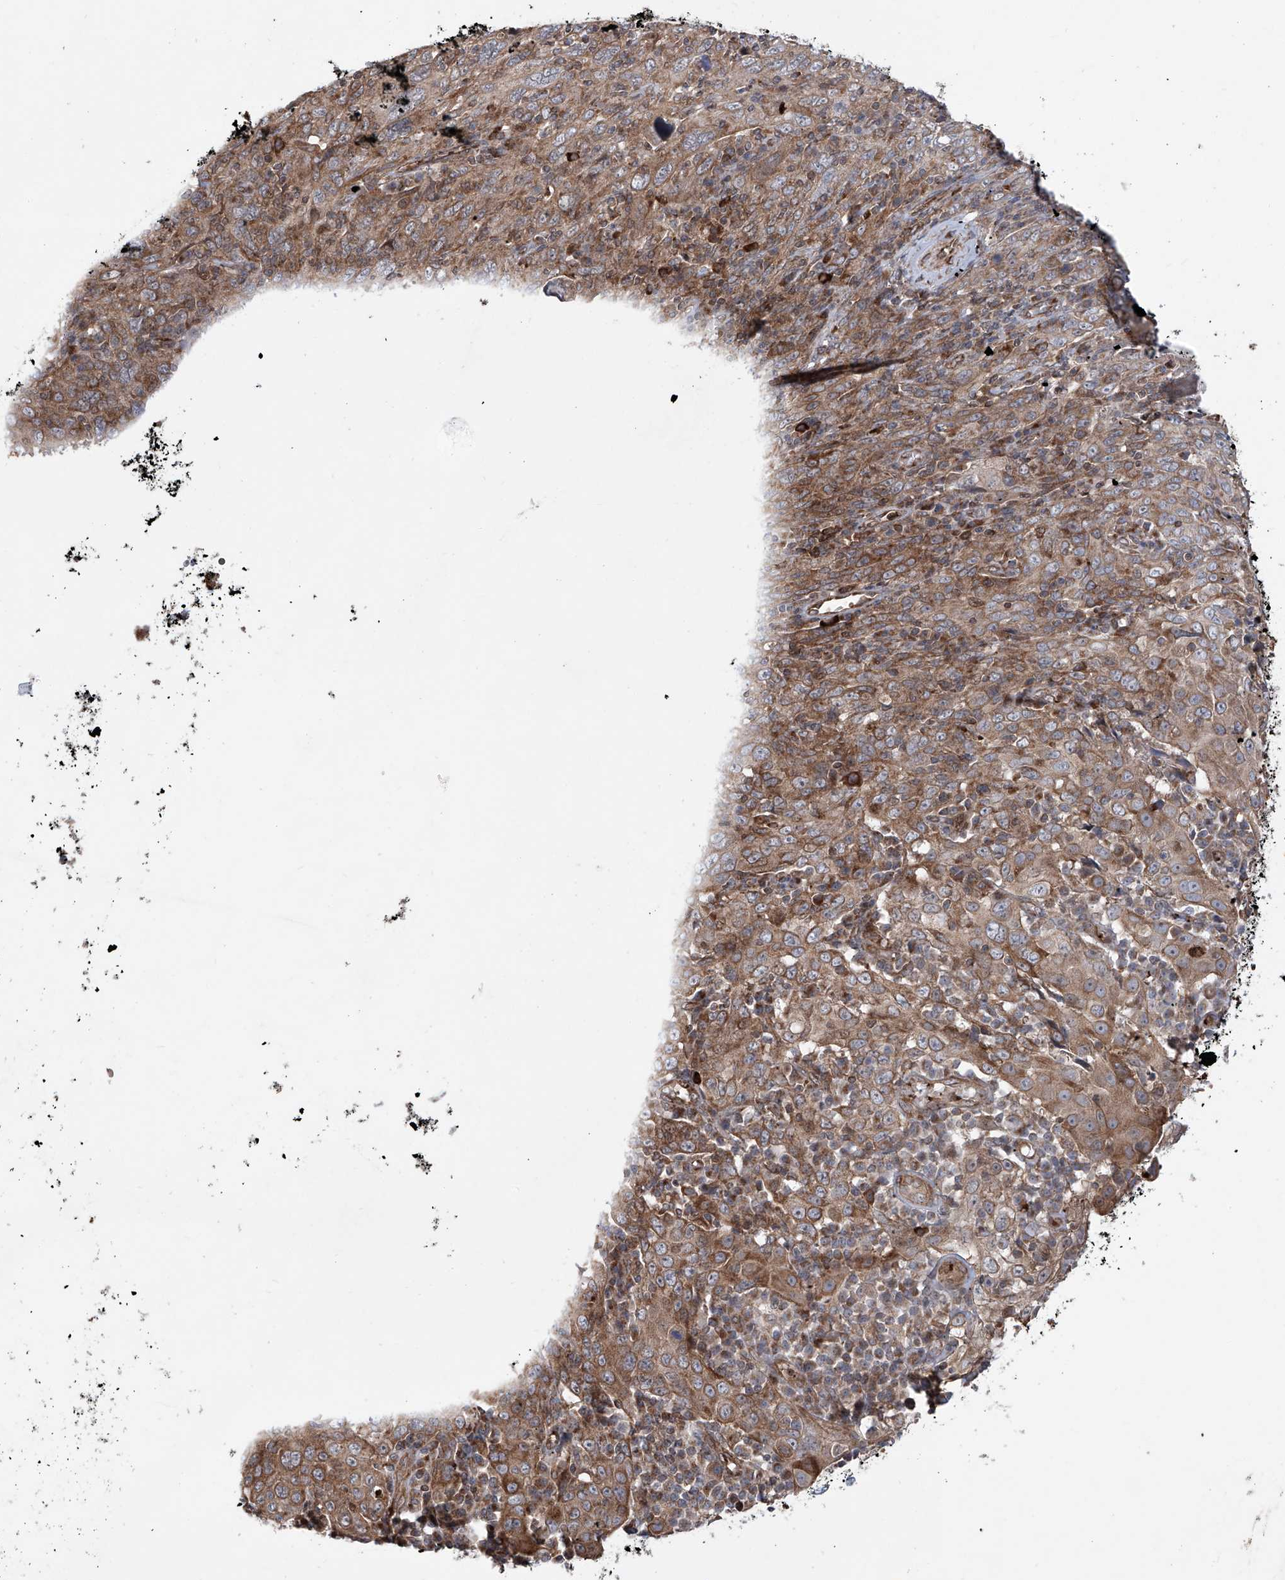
{"staining": {"intensity": "moderate", "quantity": ">75%", "location": "cytoplasmic/membranous"}, "tissue": "cervical cancer", "cell_type": "Tumor cells", "image_type": "cancer", "snomed": [{"axis": "morphology", "description": "Squamous cell carcinoma, NOS"}, {"axis": "topography", "description": "Cervix"}], "caption": "Immunohistochemistry (IHC) histopathology image of neoplastic tissue: human cervical cancer stained using immunohistochemistry (IHC) displays medium levels of moderate protein expression localized specifically in the cytoplasmic/membranous of tumor cells, appearing as a cytoplasmic/membranous brown color.", "gene": "APAF1", "patient": {"sex": "female", "age": 46}}